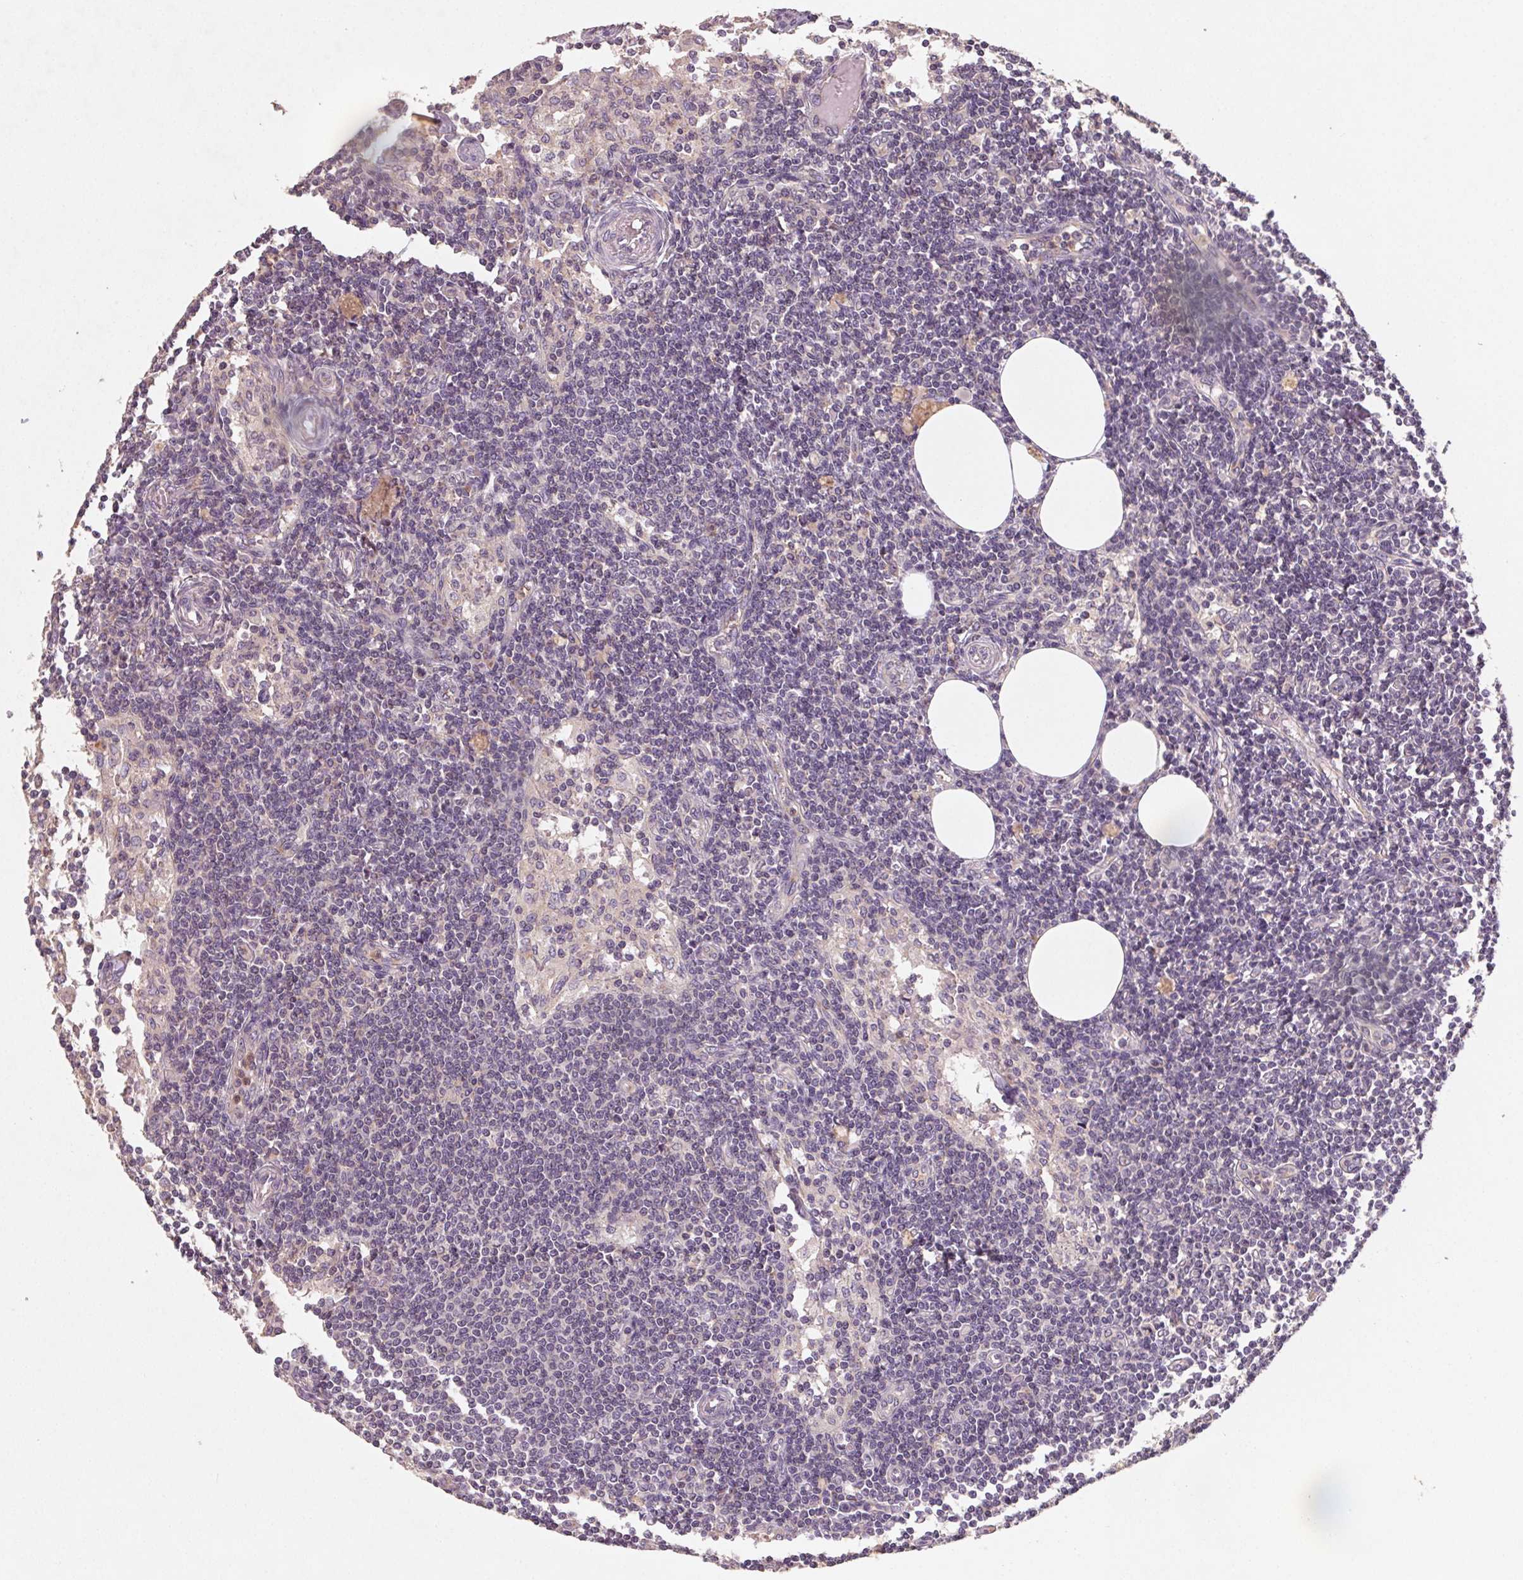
{"staining": {"intensity": "weak", "quantity": "25%-75%", "location": "cytoplasmic/membranous"}, "tissue": "lymph node", "cell_type": "Germinal center cells", "image_type": "normal", "snomed": [{"axis": "morphology", "description": "Normal tissue, NOS"}, {"axis": "topography", "description": "Lymph node"}], "caption": "Immunohistochemistry (IHC) (DAB (3,3'-diaminobenzidine)) staining of normal human lymph node reveals weak cytoplasmic/membranous protein staining in approximately 25%-75% of germinal center cells. (DAB (3,3'-diaminobenzidine) IHC, brown staining for protein, blue staining for nuclei).", "gene": "AP1S1", "patient": {"sex": "female", "age": 69}}